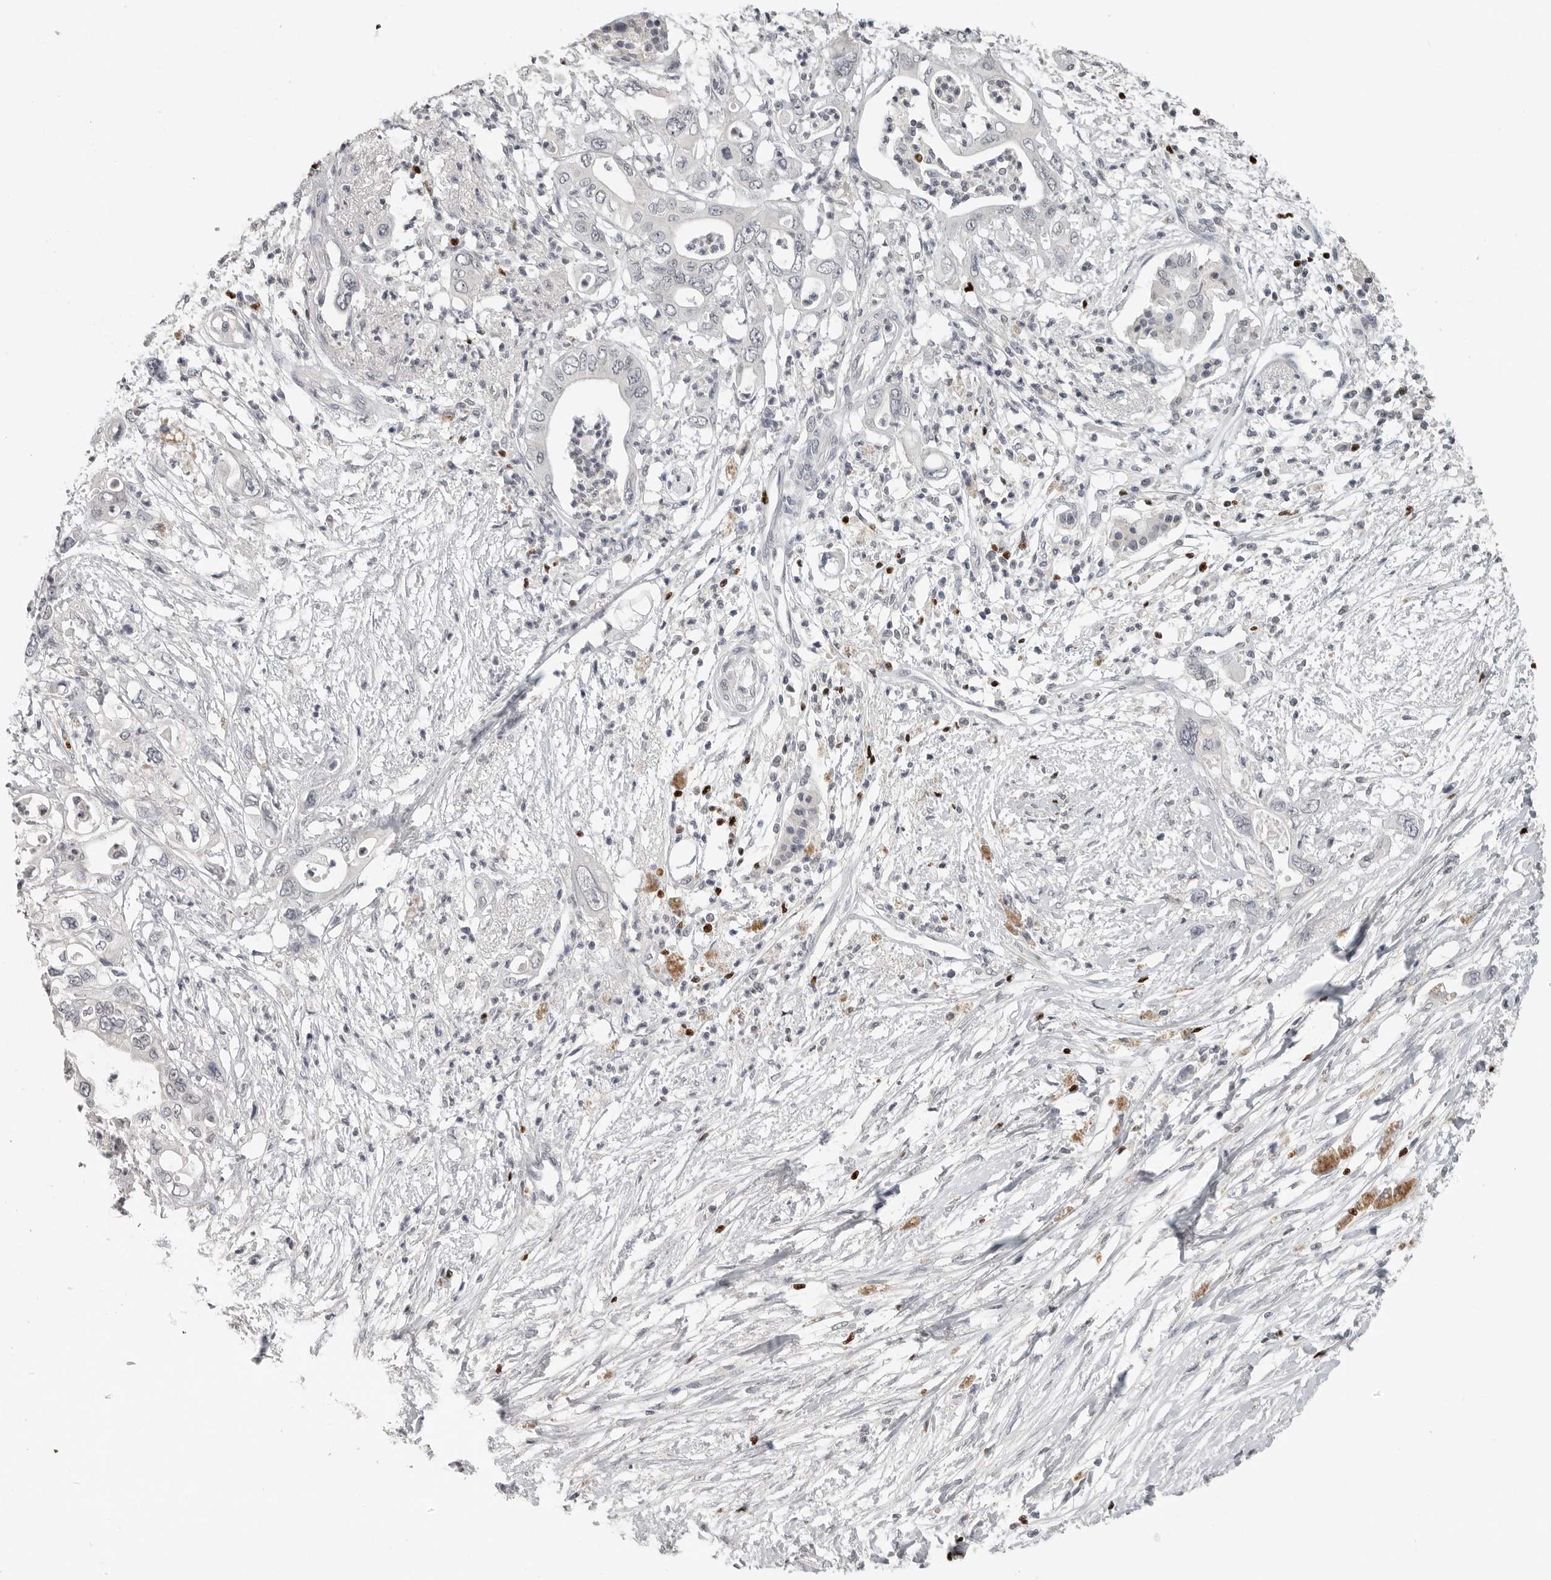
{"staining": {"intensity": "negative", "quantity": "none", "location": "none"}, "tissue": "pancreatic cancer", "cell_type": "Tumor cells", "image_type": "cancer", "snomed": [{"axis": "morphology", "description": "Adenocarcinoma, NOS"}, {"axis": "topography", "description": "Pancreas"}], "caption": "Micrograph shows no protein expression in tumor cells of pancreatic cancer (adenocarcinoma) tissue.", "gene": "FOXP3", "patient": {"sex": "male", "age": 66}}